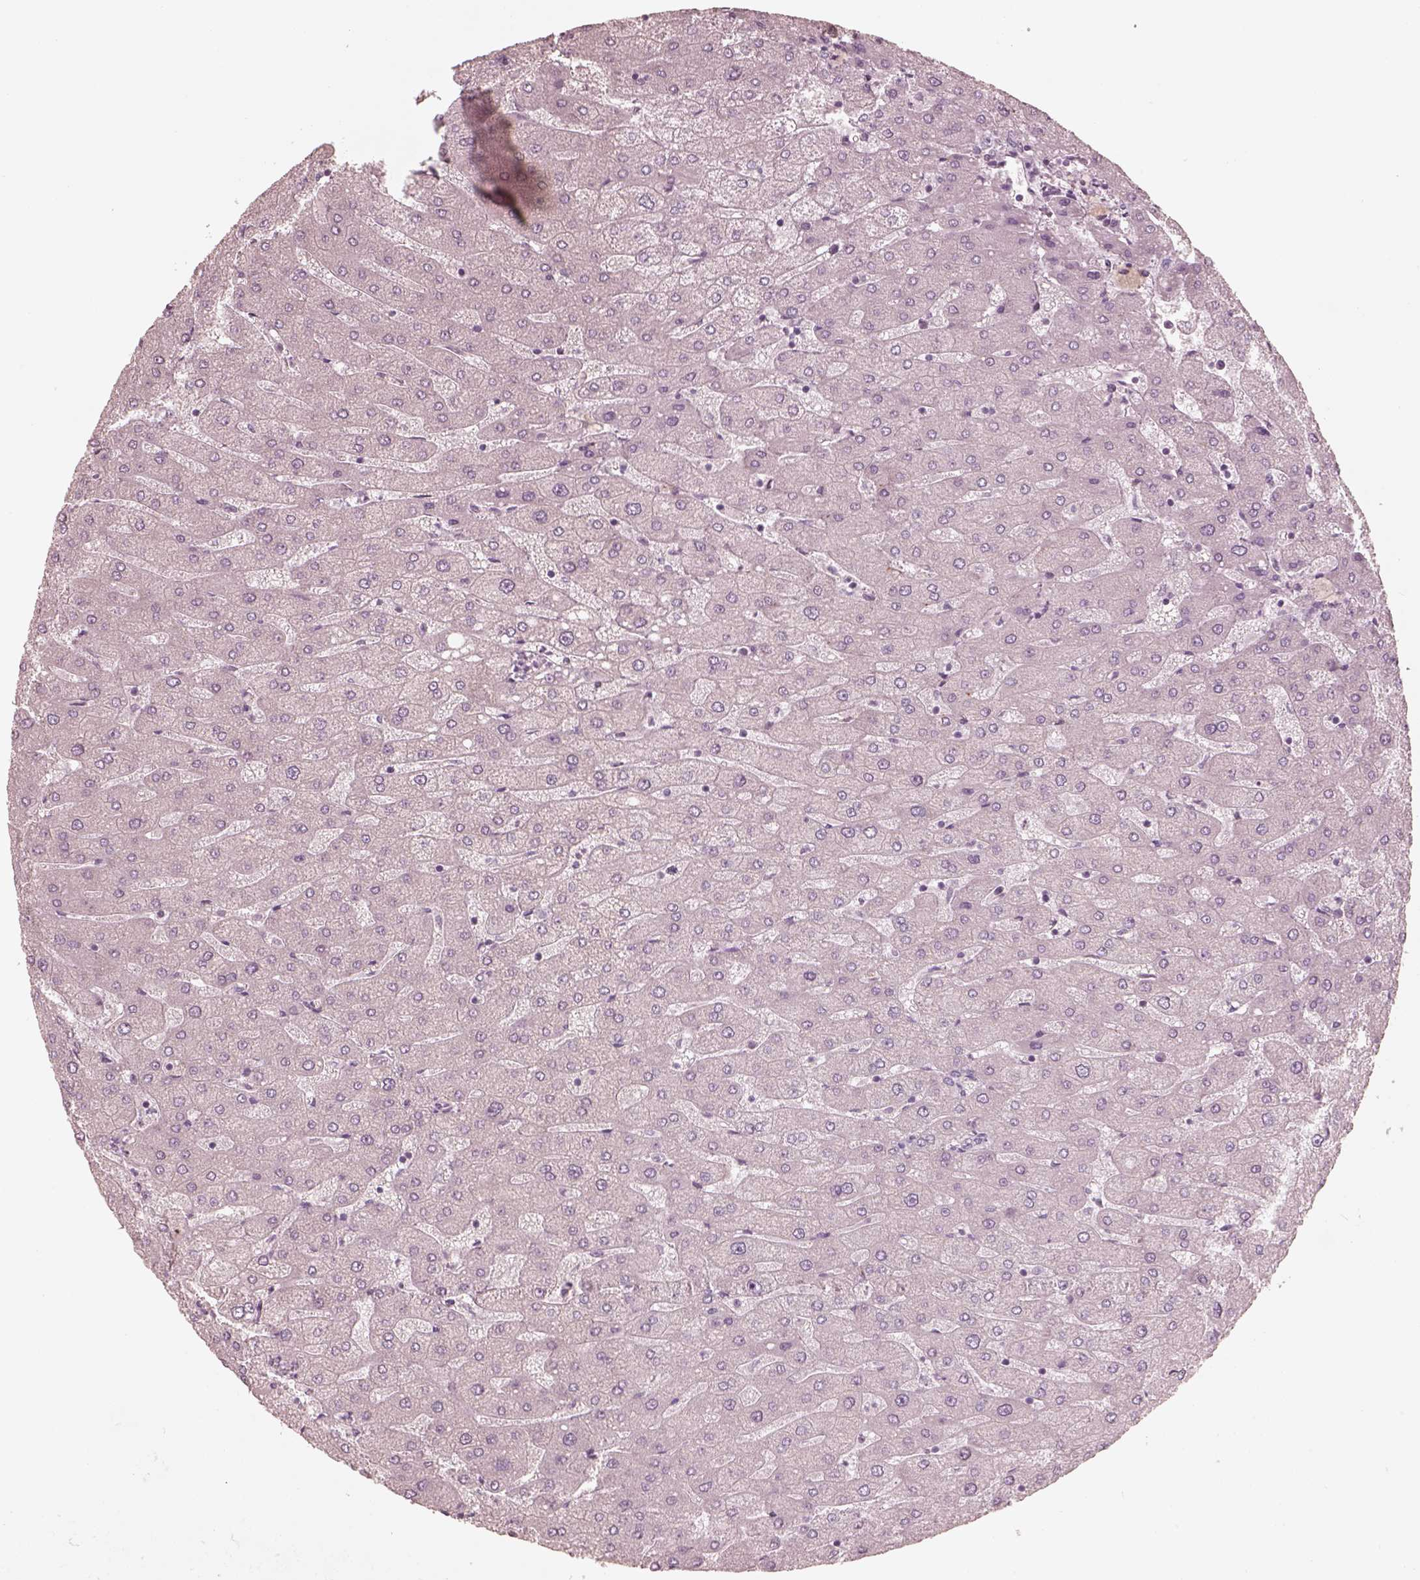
{"staining": {"intensity": "negative", "quantity": "none", "location": "none"}, "tissue": "liver", "cell_type": "Cholangiocytes", "image_type": "normal", "snomed": [{"axis": "morphology", "description": "Normal tissue, NOS"}, {"axis": "topography", "description": "Liver"}], "caption": "IHC histopathology image of normal liver: liver stained with DAB (3,3'-diaminobenzidine) reveals no significant protein positivity in cholangiocytes.", "gene": "RAB3C", "patient": {"sex": "male", "age": 67}}